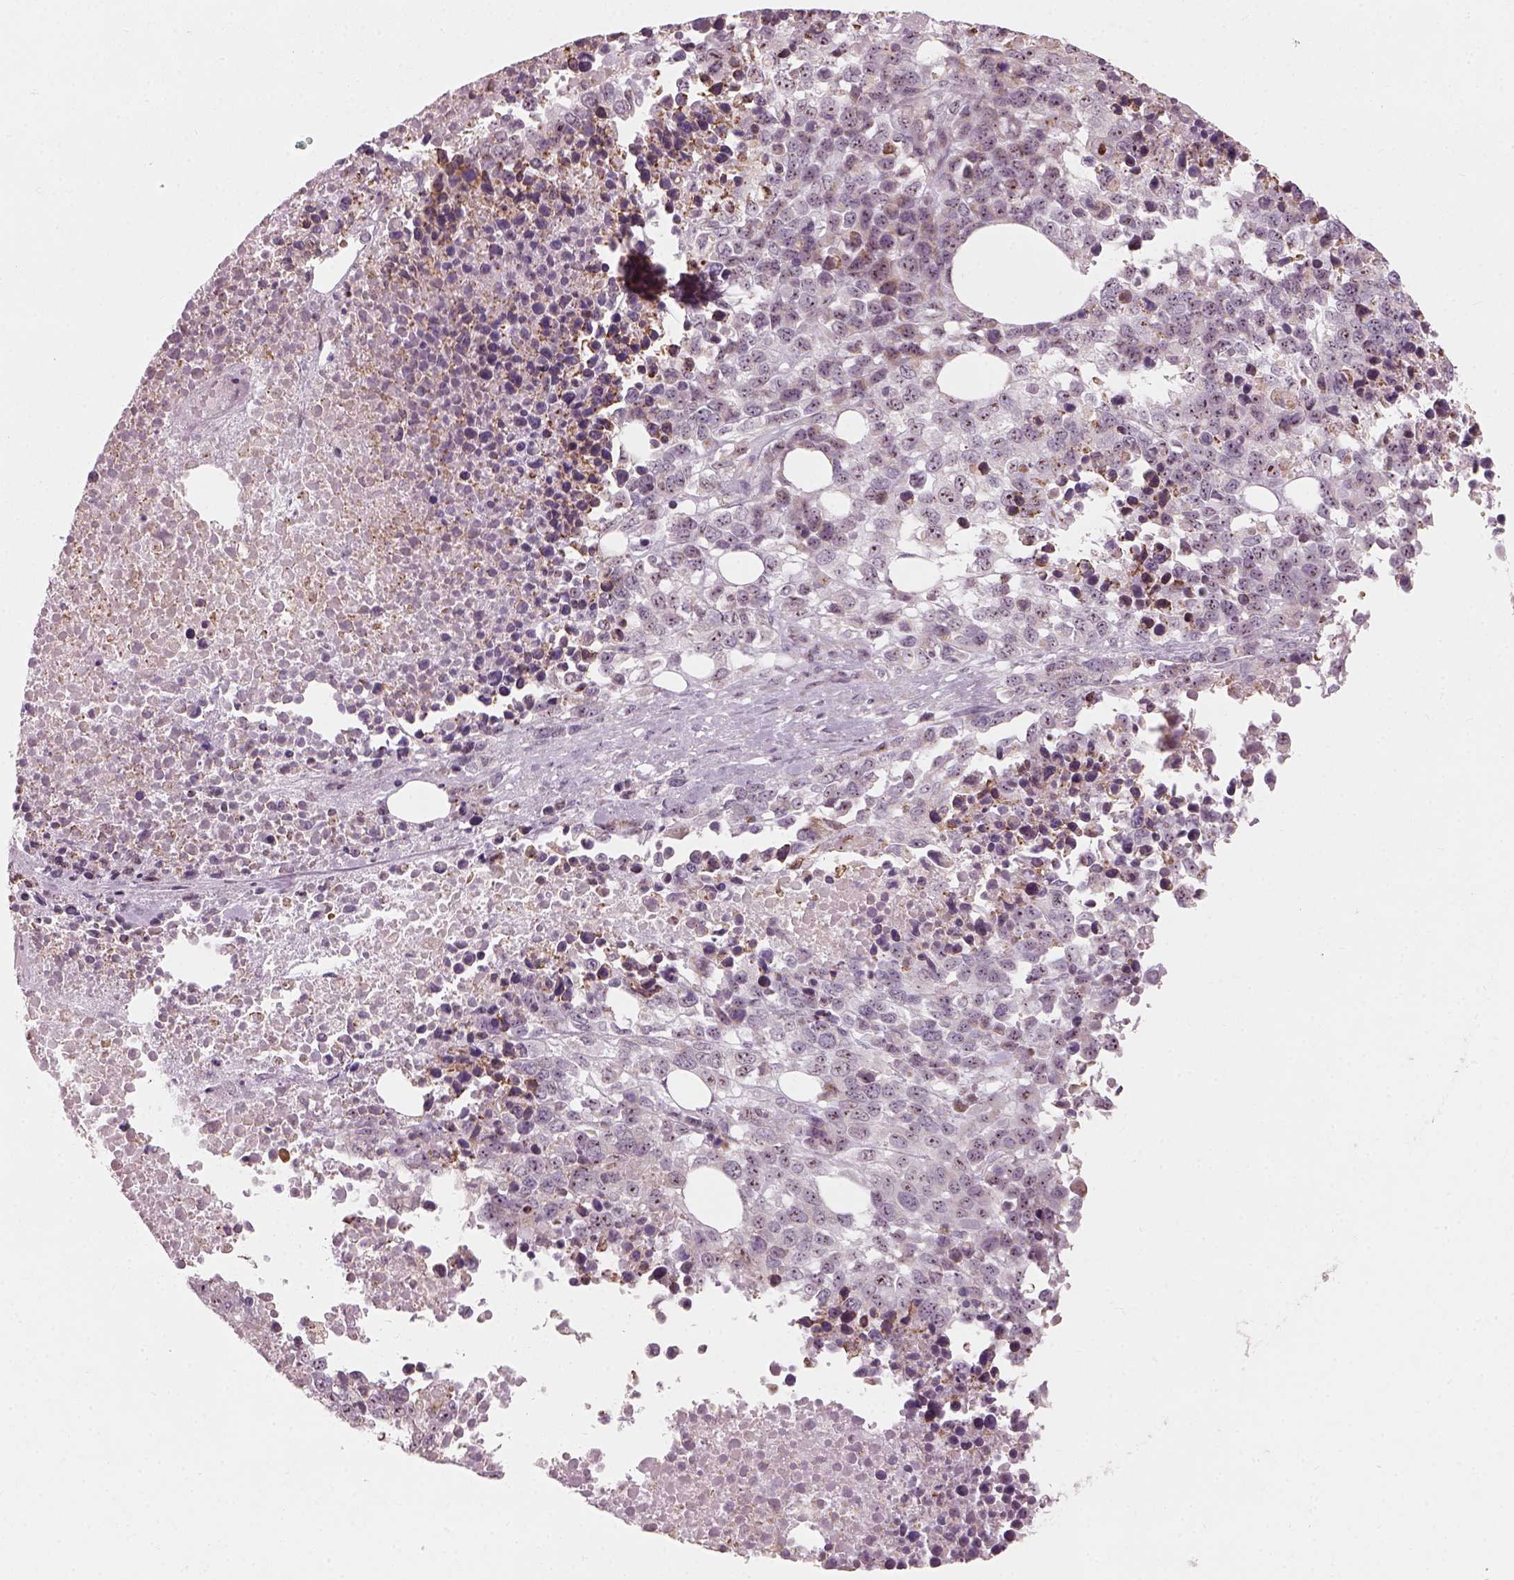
{"staining": {"intensity": "weak", "quantity": ">75%", "location": "nuclear"}, "tissue": "melanoma", "cell_type": "Tumor cells", "image_type": "cancer", "snomed": [{"axis": "morphology", "description": "Malignant melanoma, Metastatic site"}, {"axis": "topography", "description": "Skin"}], "caption": "Melanoma stained for a protein exhibits weak nuclear positivity in tumor cells.", "gene": "CDS1", "patient": {"sex": "male", "age": 84}}